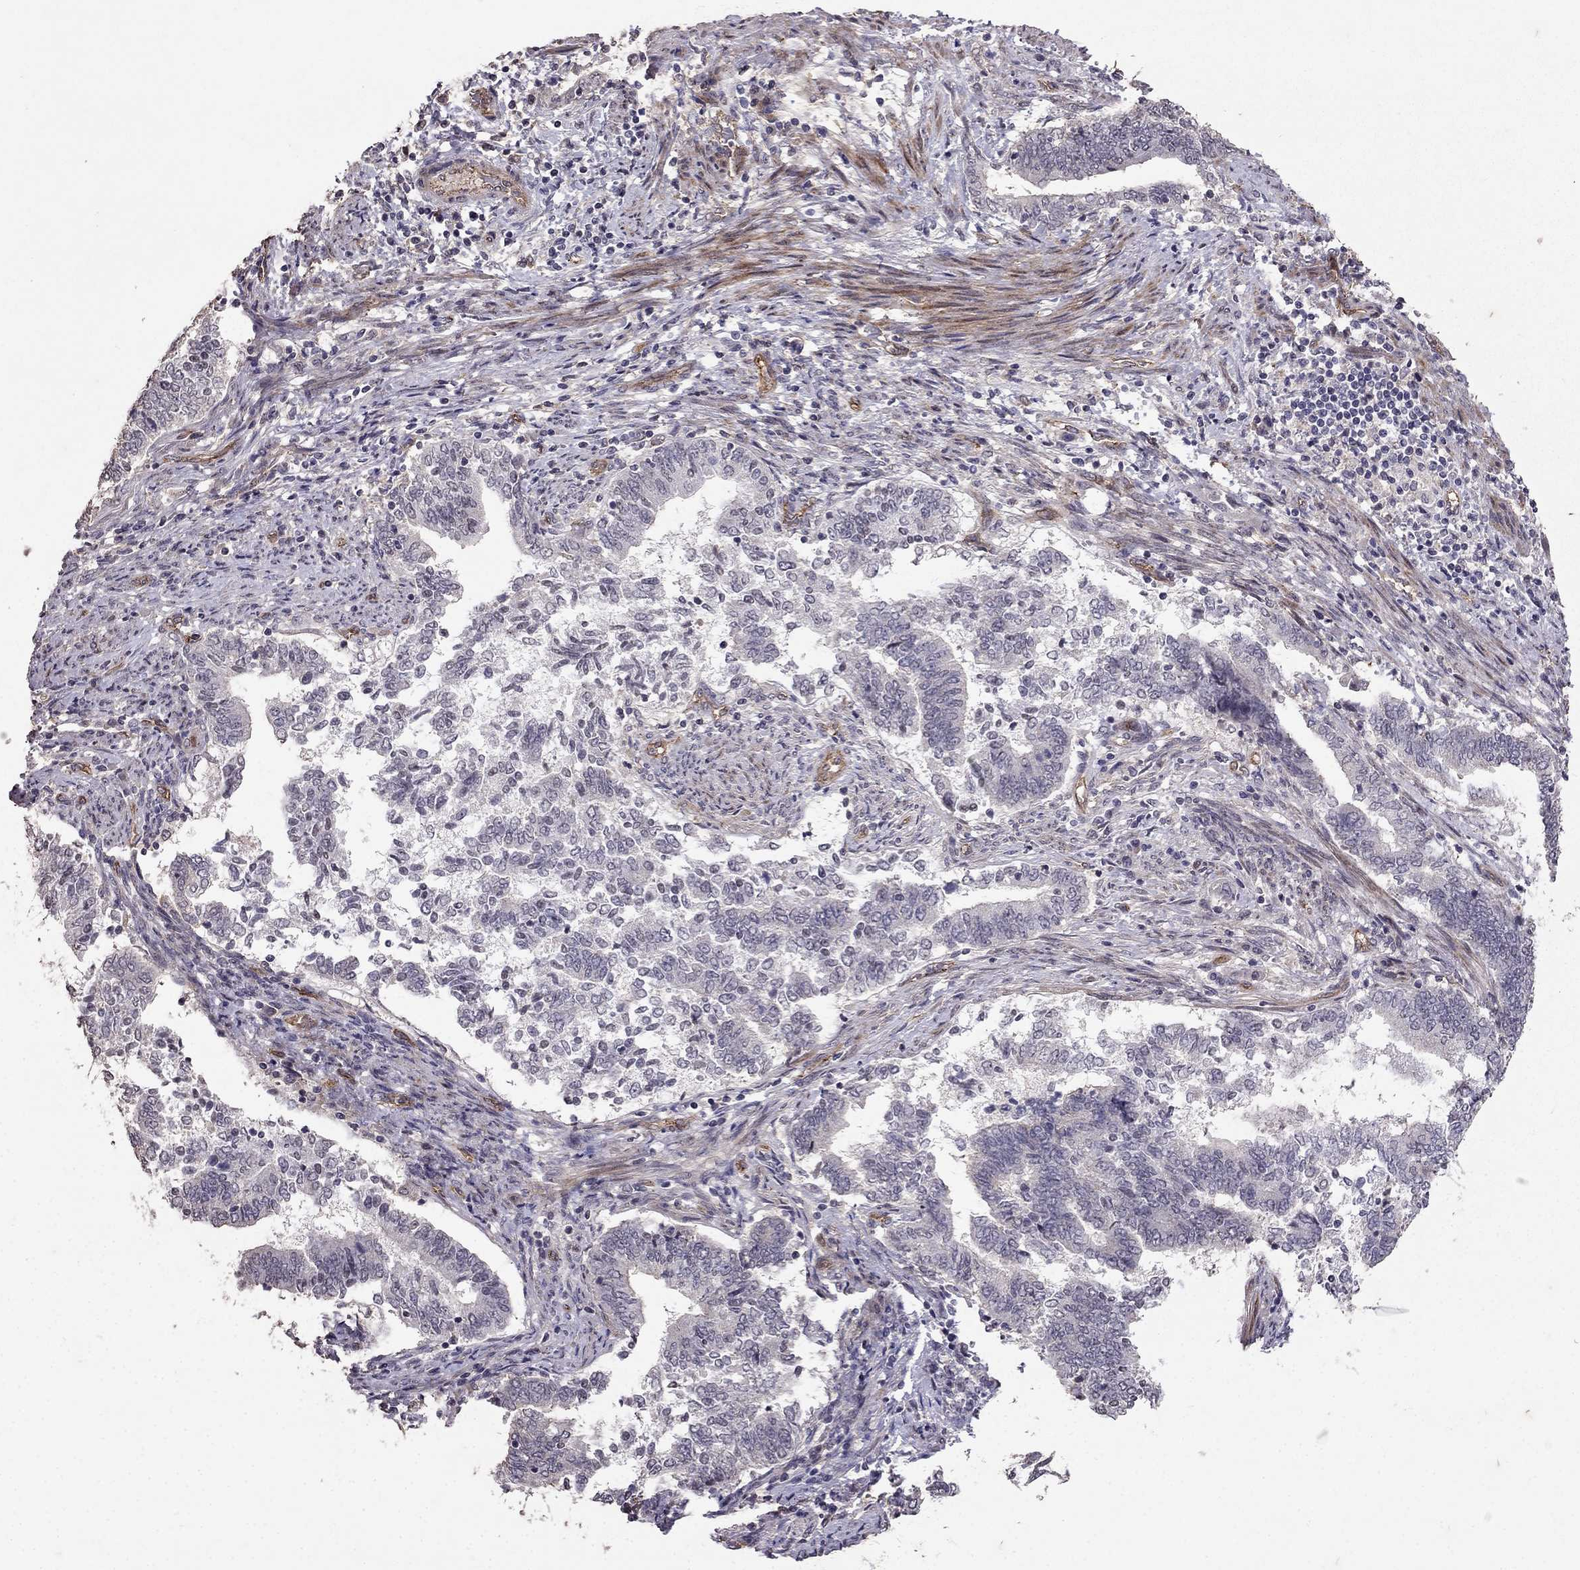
{"staining": {"intensity": "negative", "quantity": "none", "location": "none"}, "tissue": "endometrial cancer", "cell_type": "Tumor cells", "image_type": "cancer", "snomed": [{"axis": "morphology", "description": "Adenocarcinoma, NOS"}, {"axis": "topography", "description": "Endometrium"}], "caption": "The micrograph shows no significant staining in tumor cells of endometrial cancer.", "gene": "RASIP1", "patient": {"sex": "female", "age": 65}}